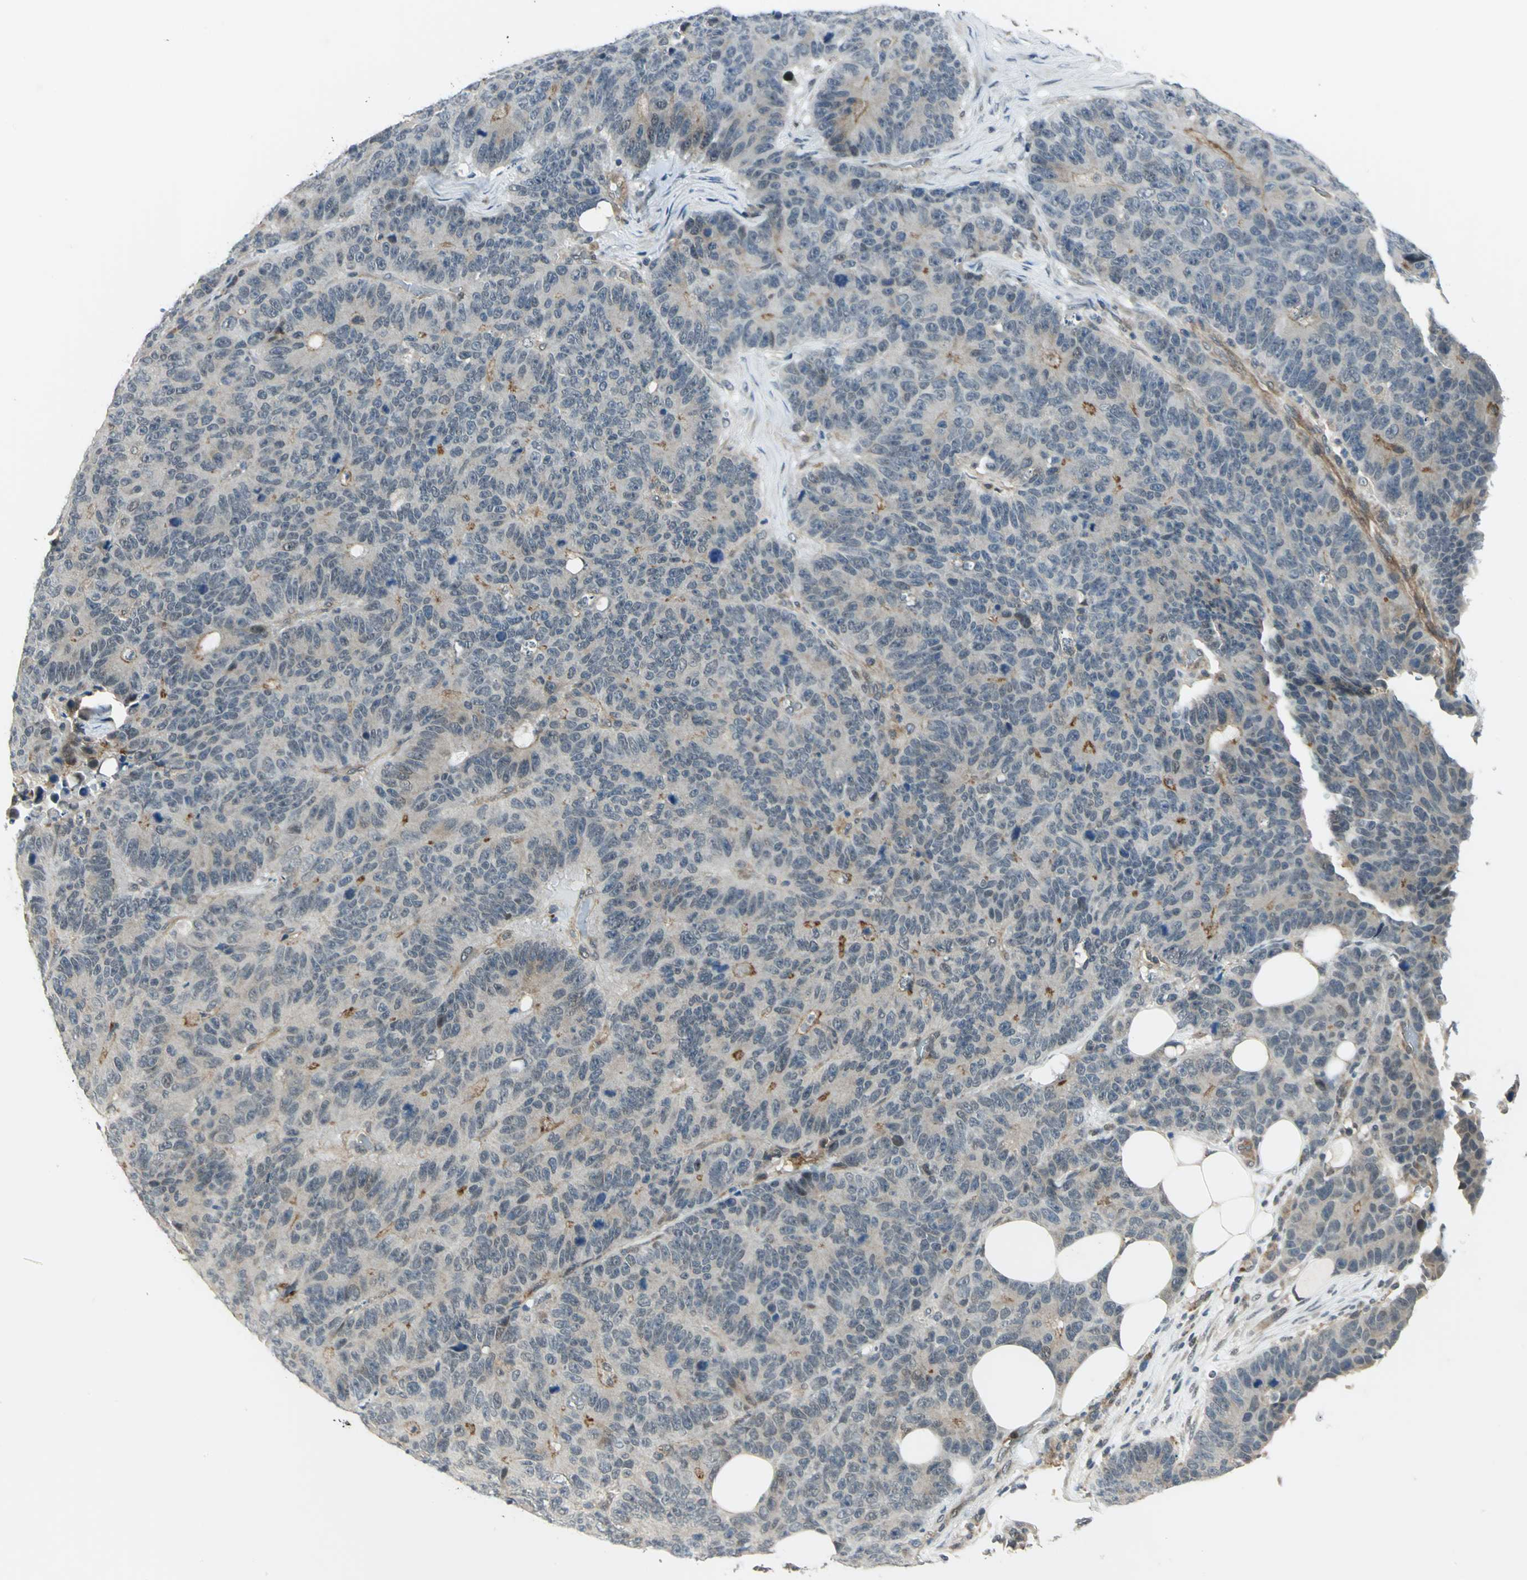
{"staining": {"intensity": "weak", "quantity": "25%-75%", "location": "cytoplasmic/membranous"}, "tissue": "colorectal cancer", "cell_type": "Tumor cells", "image_type": "cancer", "snomed": [{"axis": "morphology", "description": "Adenocarcinoma, NOS"}, {"axis": "topography", "description": "Colon"}], "caption": "Immunohistochemistry histopathology image of neoplastic tissue: colorectal cancer (adenocarcinoma) stained using immunohistochemistry displays low levels of weak protein expression localized specifically in the cytoplasmic/membranous of tumor cells, appearing as a cytoplasmic/membranous brown color.", "gene": "PLAGL2", "patient": {"sex": "female", "age": 86}}